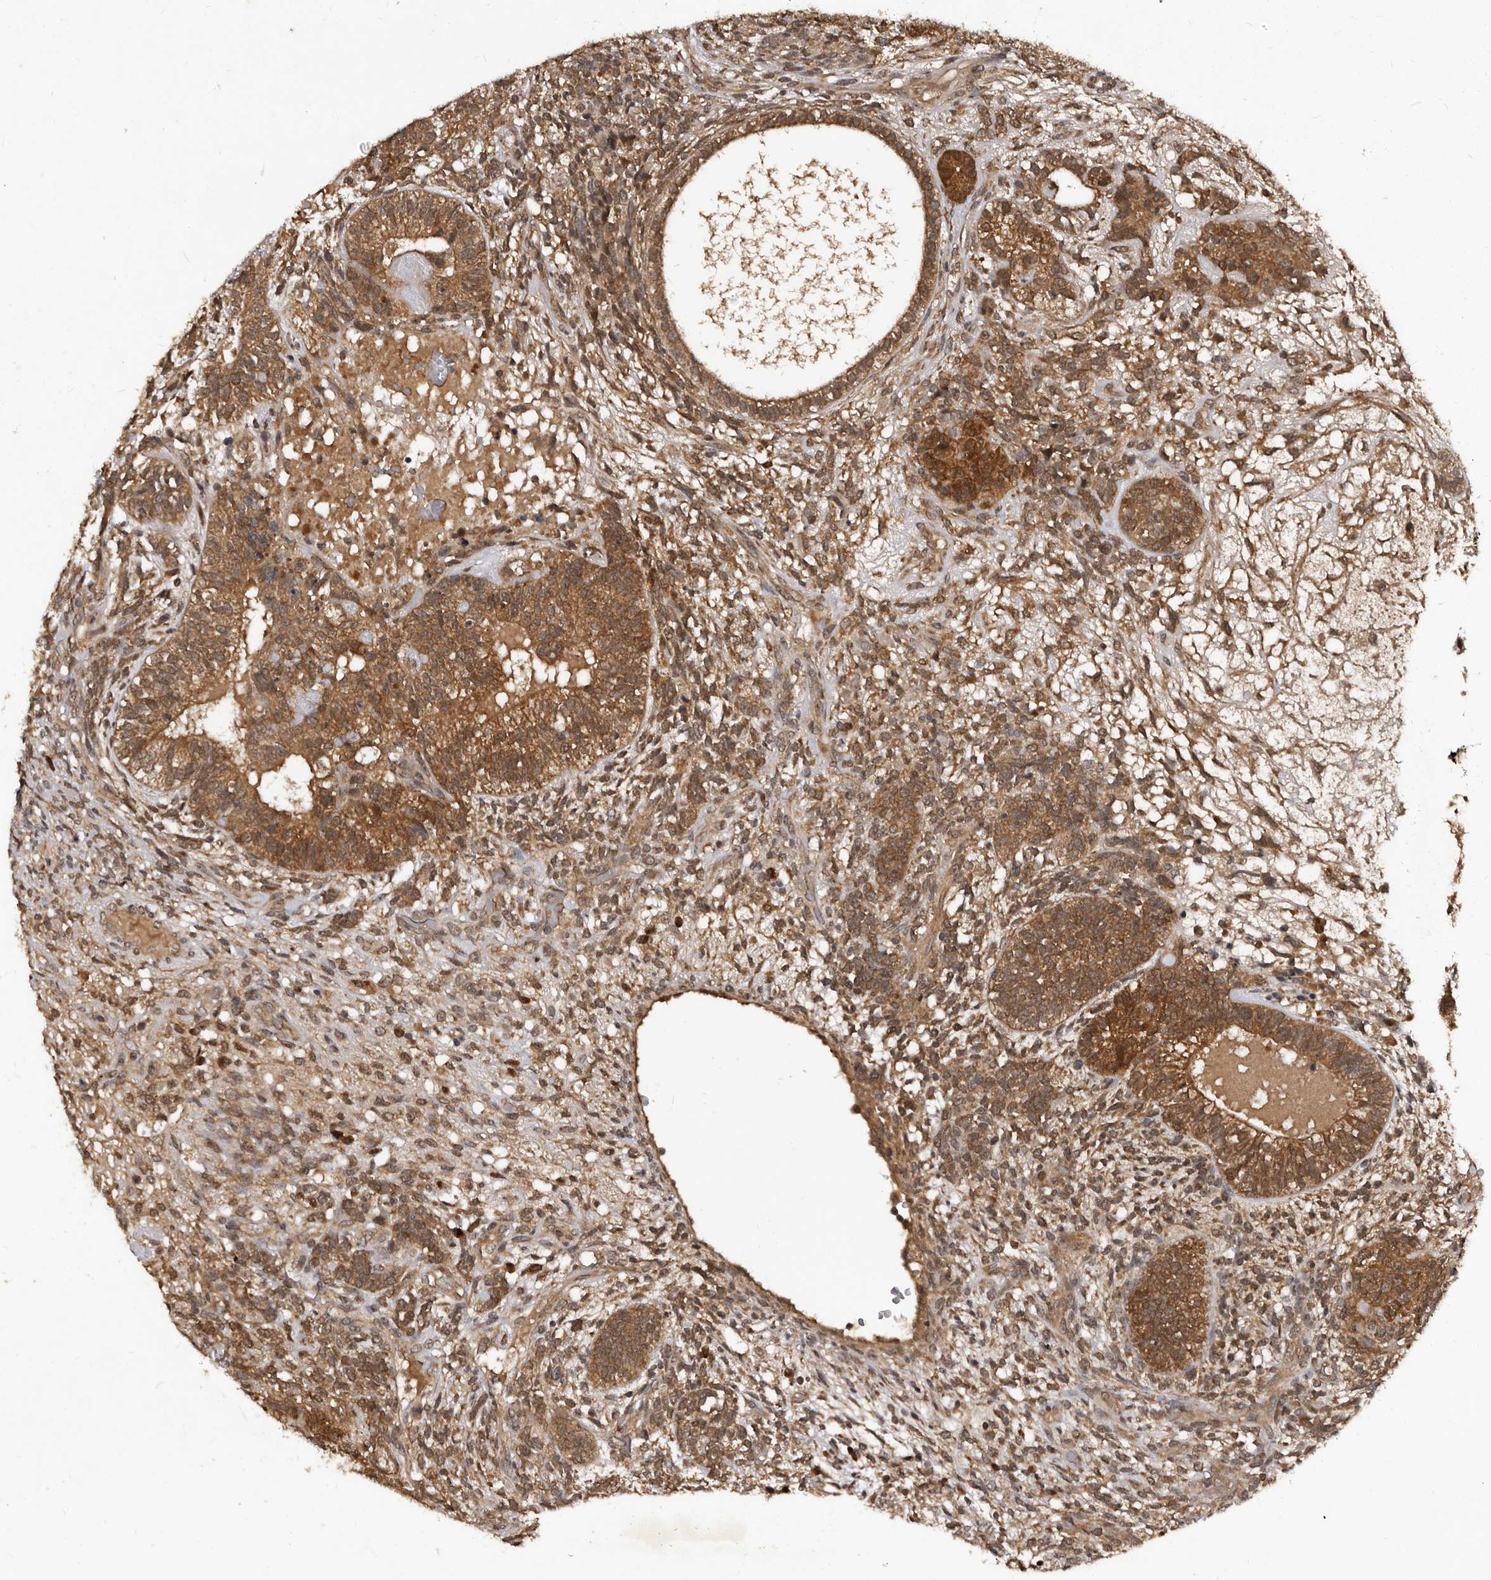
{"staining": {"intensity": "moderate", "quantity": ">75%", "location": "cytoplasmic/membranous"}, "tissue": "testis cancer", "cell_type": "Tumor cells", "image_type": "cancer", "snomed": [{"axis": "morphology", "description": "Seminoma, NOS"}, {"axis": "morphology", "description": "Carcinoma, Embryonal, NOS"}, {"axis": "topography", "description": "Testis"}], "caption": "Brown immunohistochemical staining in testis cancer exhibits moderate cytoplasmic/membranous expression in approximately >75% of tumor cells. Nuclei are stained in blue.", "gene": "PMVK", "patient": {"sex": "male", "age": 28}}